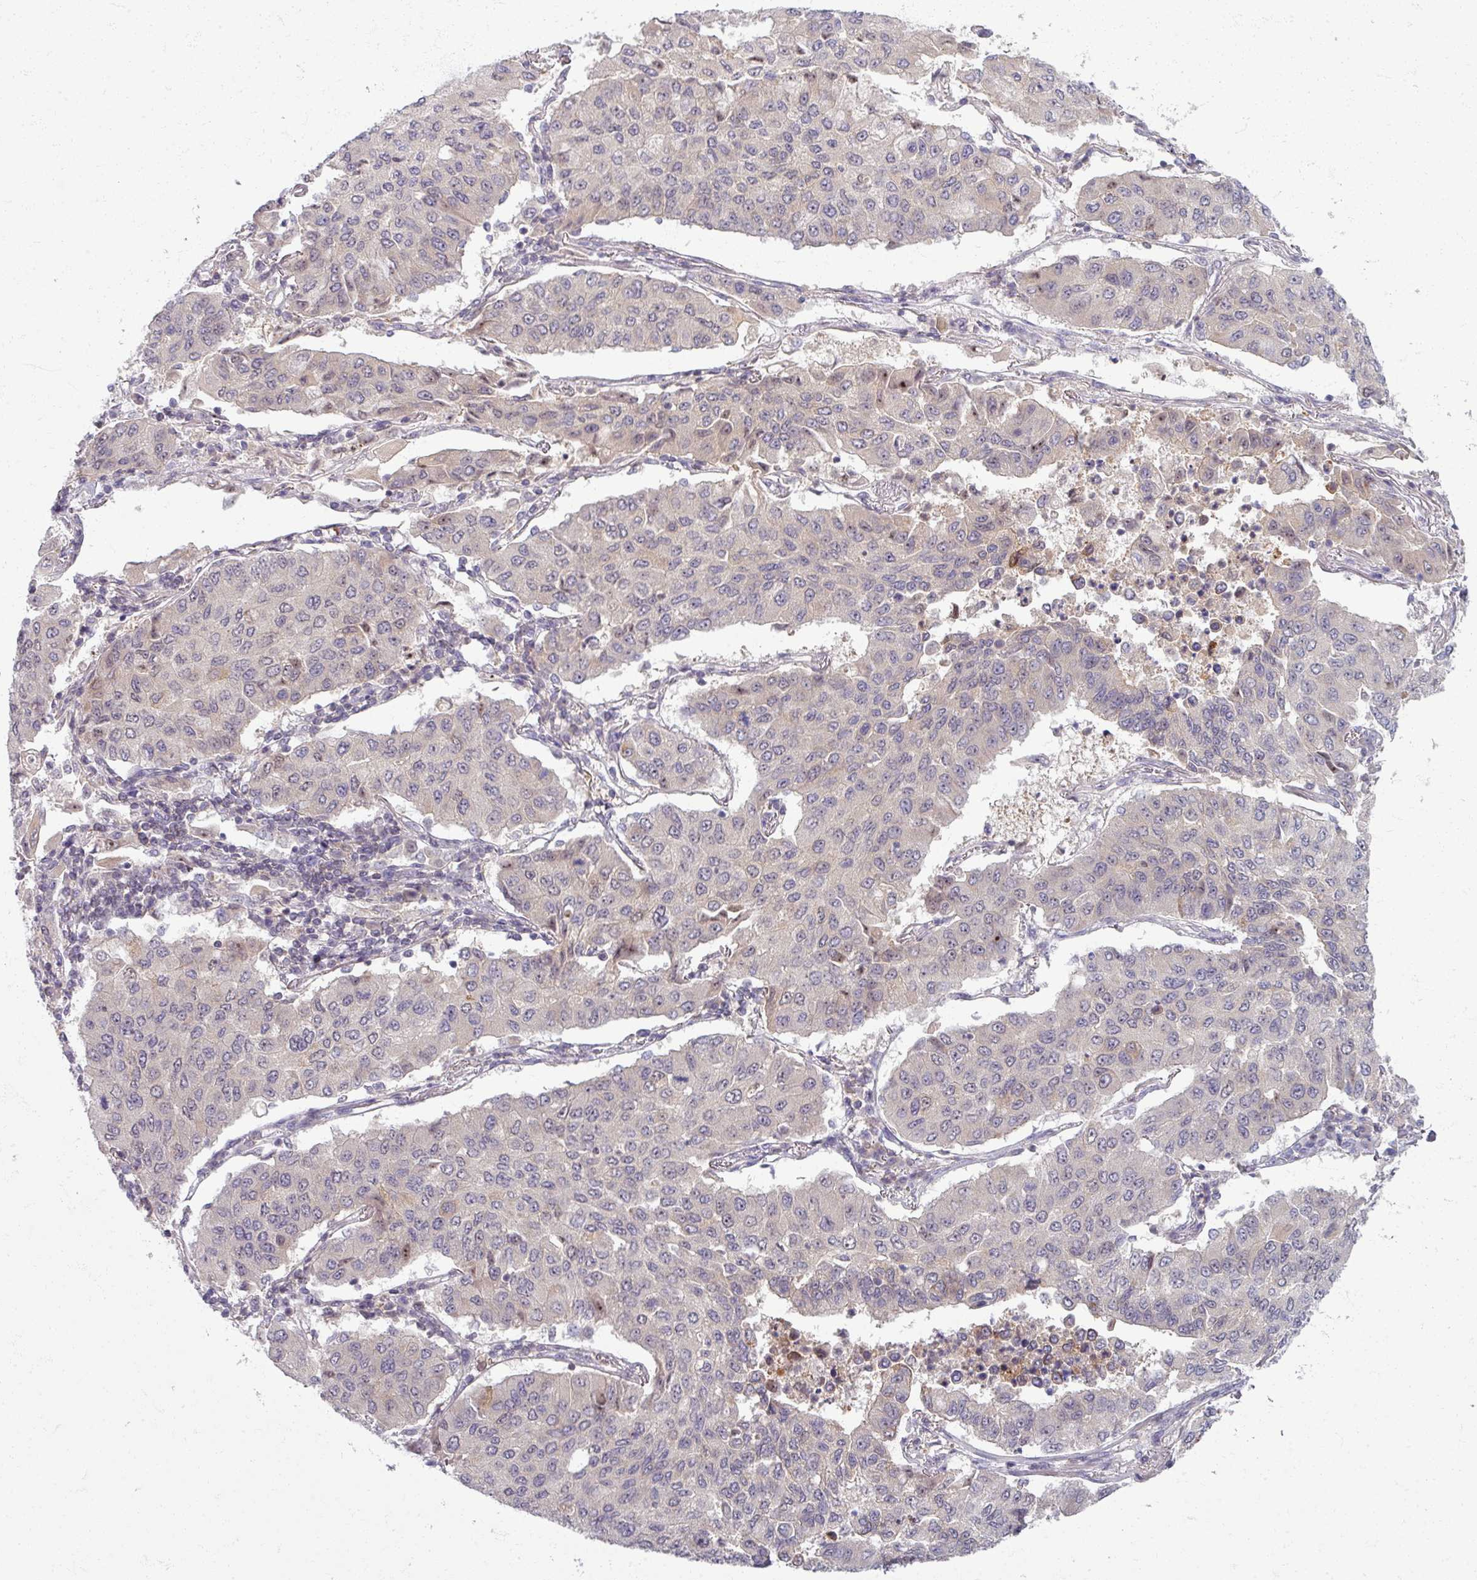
{"staining": {"intensity": "negative", "quantity": "none", "location": "none"}, "tissue": "lung cancer", "cell_type": "Tumor cells", "image_type": "cancer", "snomed": [{"axis": "morphology", "description": "Squamous cell carcinoma, NOS"}, {"axis": "topography", "description": "Lung"}], "caption": "Immunohistochemistry (IHC) of lung cancer (squamous cell carcinoma) reveals no positivity in tumor cells.", "gene": "TTLL7", "patient": {"sex": "male", "age": 74}}